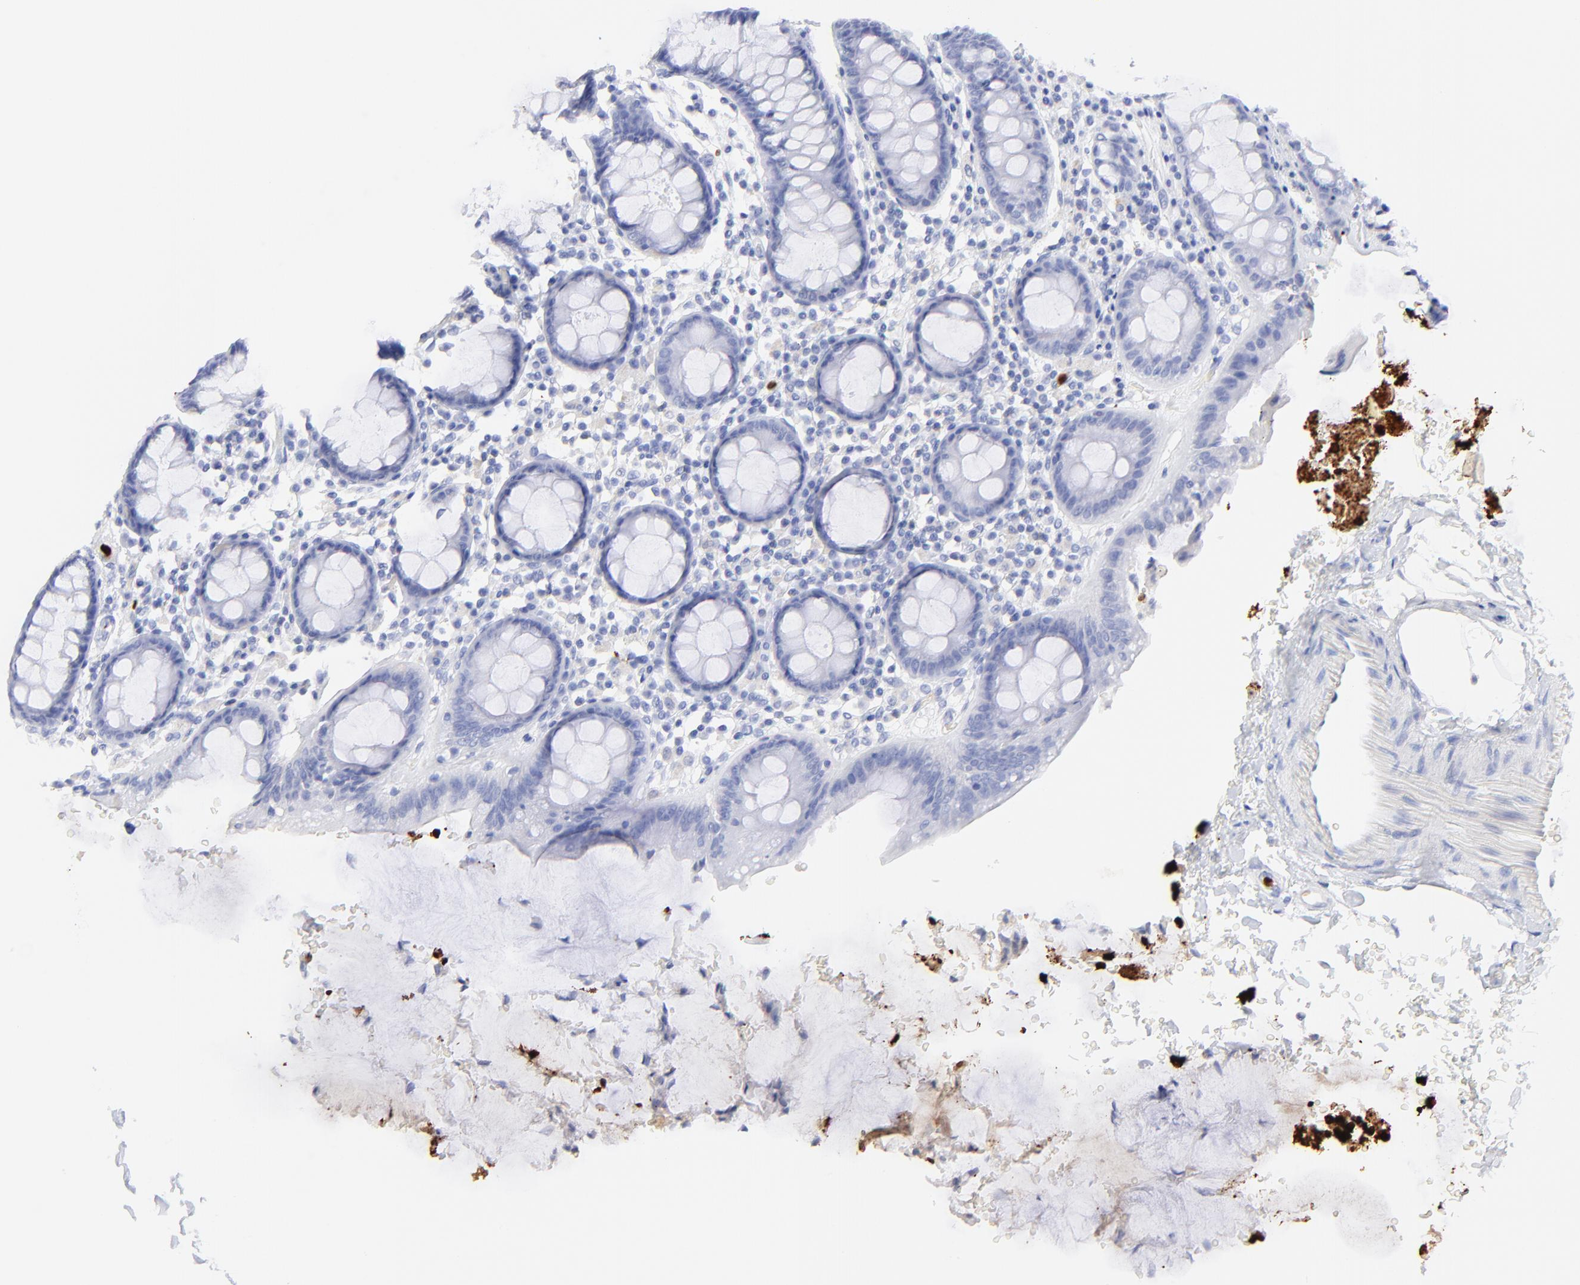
{"staining": {"intensity": "negative", "quantity": "none", "location": "none"}, "tissue": "rectum", "cell_type": "Glandular cells", "image_type": "normal", "snomed": [{"axis": "morphology", "description": "Normal tissue, NOS"}, {"axis": "topography", "description": "Rectum"}], "caption": "The micrograph demonstrates no significant expression in glandular cells of rectum.", "gene": "S100A12", "patient": {"sex": "male", "age": 92}}